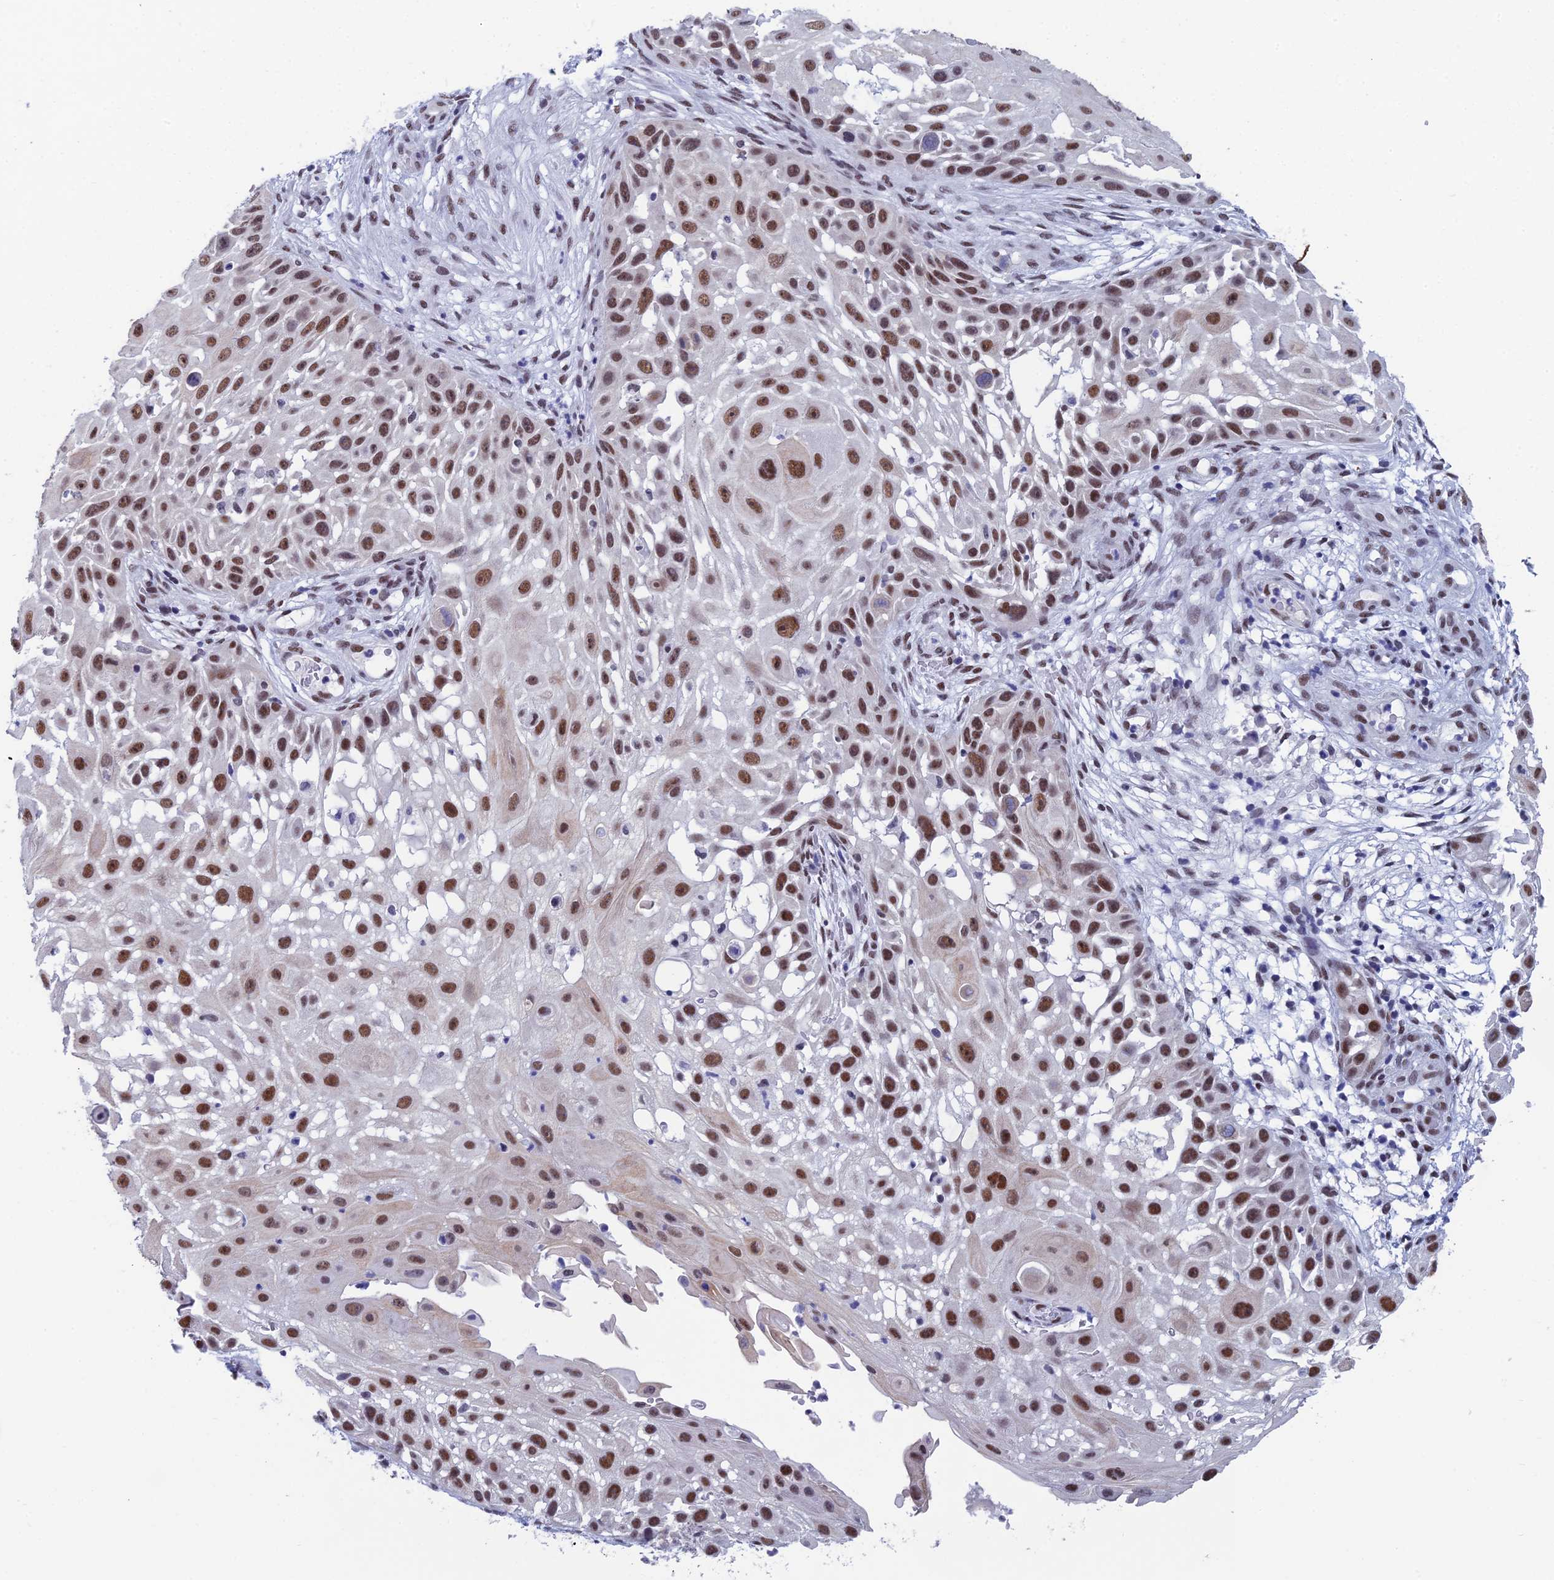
{"staining": {"intensity": "moderate", "quantity": ">75%", "location": "nuclear"}, "tissue": "skin cancer", "cell_type": "Tumor cells", "image_type": "cancer", "snomed": [{"axis": "morphology", "description": "Squamous cell carcinoma, NOS"}, {"axis": "topography", "description": "Skin"}], "caption": "Immunohistochemistry histopathology image of neoplastic tissue: human skin squamous cell carcinoma stained using immunohistochemistry displays medium levels of moderate protein expression localized specifically in the nuclear of tumor cells, appearing as a nuclear brown color.", "gene": "NABP2", "patient": {"sex": "female", "age": 44}}